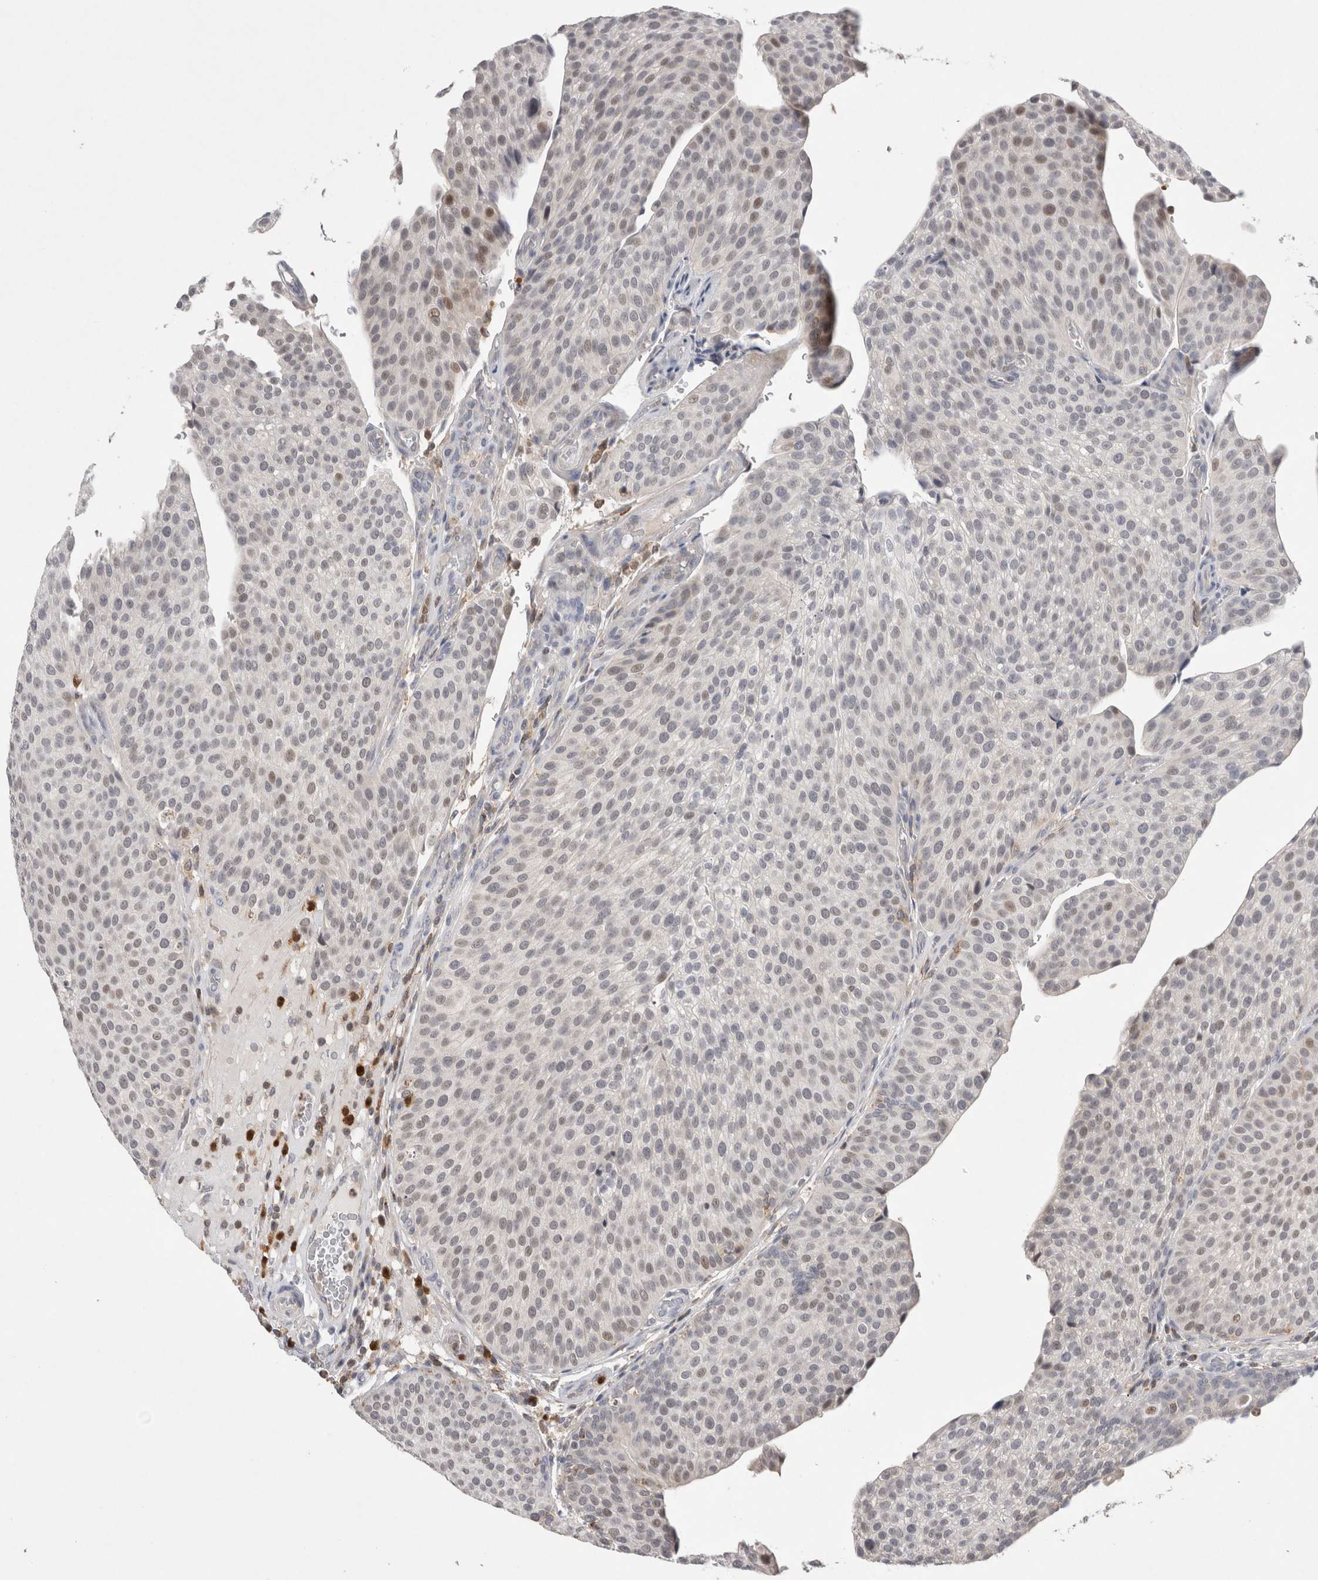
{"staining": {"intensity": "weak", "quantity": "<25%", "location": "nuclear"}, "tissue": "urothelial cancer", "cell_type": "Tumor cells", "image_type": "cancer", "snomed": [{"axis": "morphology", "description": "Normal tissue, NOS"}, {"axis": "morphology", "description": "Urothelial carcinoma, Low grade"}, {"axis": "topography", "description": "Smooth muscle"}, {"axis": "topography", "description": "Urinary bladder"}], "caption": "A micrograph of human urothelial cancer is negative for staining in tumor cells. (DAB (3,3'-diaminobenzidine) immunohistochemistry (IHC) visualized using brightfield microscopy, high magnification).", "gene": "AGMAT", "patient": {"sex": "male", "age": 60}}